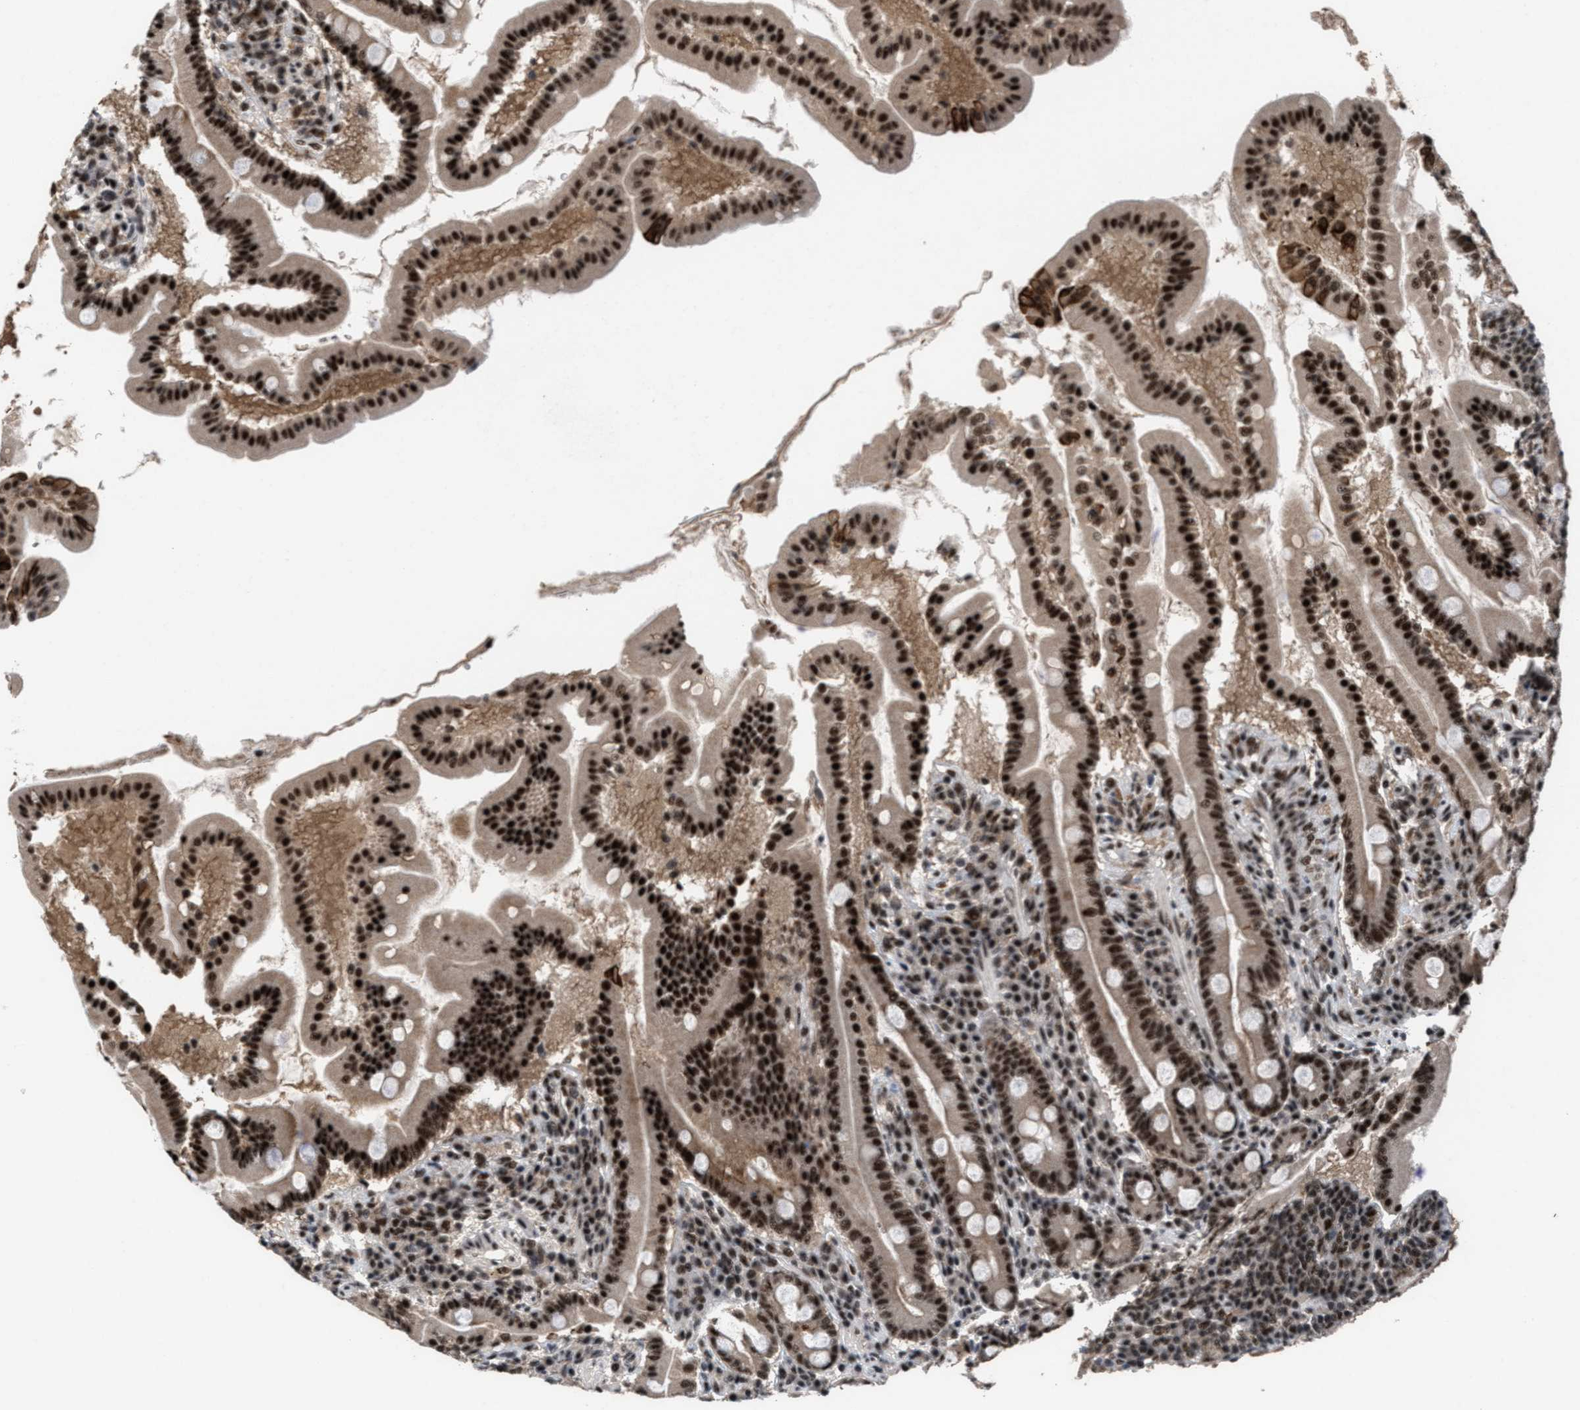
{"staining": {"intensity": "strong", "quantity": ">75%", "location": "cytoplasmic/membranous,nuclear"}, "tissue": "duodenum", "cell_type": "Glandular cells", "image_type": "normal", "snomed": [{"axis": "morphology", "description": "Normal tissue, NOS"}, {"axis": "topography", "description": "Duodenum"}], "caption": "DAB (3,3'-diaminobenzidine) immunohistochemical staining of normal human duodenum exhibits strong cytoplasmic/membranous,nuclear protein positivity in about >75% of glandular cells. Using DAB (brown) and hematoxylin (blue) stains, captured at high magnification using brightfield microscopy.", "gene": "PRPF4", "patient": {"sex": "male", "age": 50}}